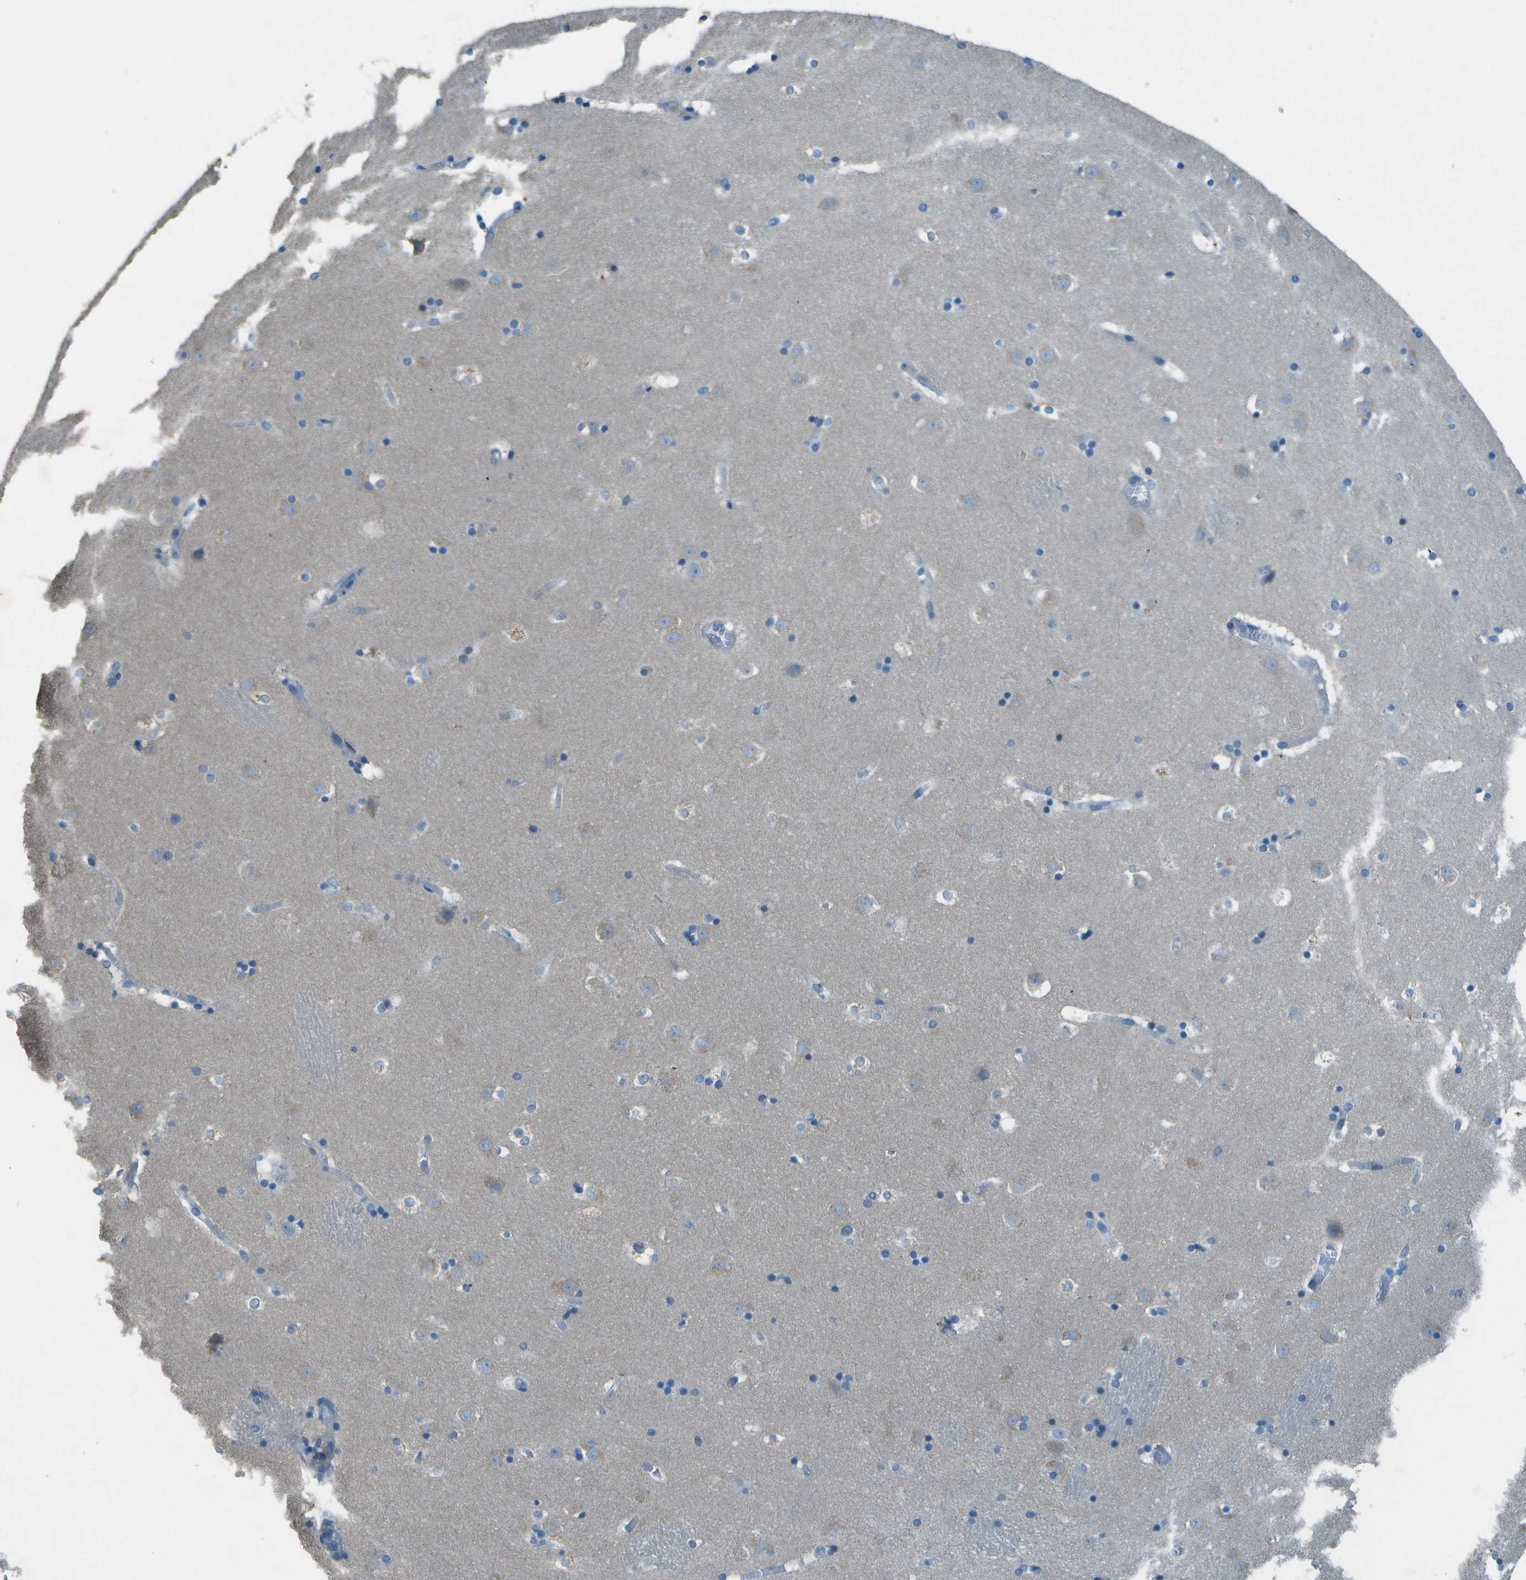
{"staining": {"intensity": "moderate", "quantity": "<25%", "location": "cytoplasmic/membranous"}, "tissue": "caudate", "cell_type": "Glial cells", "image_type": "normal", "snomed": [{"axis": "morphology", "description": "Normal tissue, NOS"}, {"axis": "topography", "description": "Lateral ventricle wall"}], "caption": "About <25% of glial cells in normal caudate exhibit moderate cytoplasmic/membranous protein staining as visualized by brown immunohistochemical staining.", "gene": "LGI2", "patient": {"sex": "male", "age": 45}}